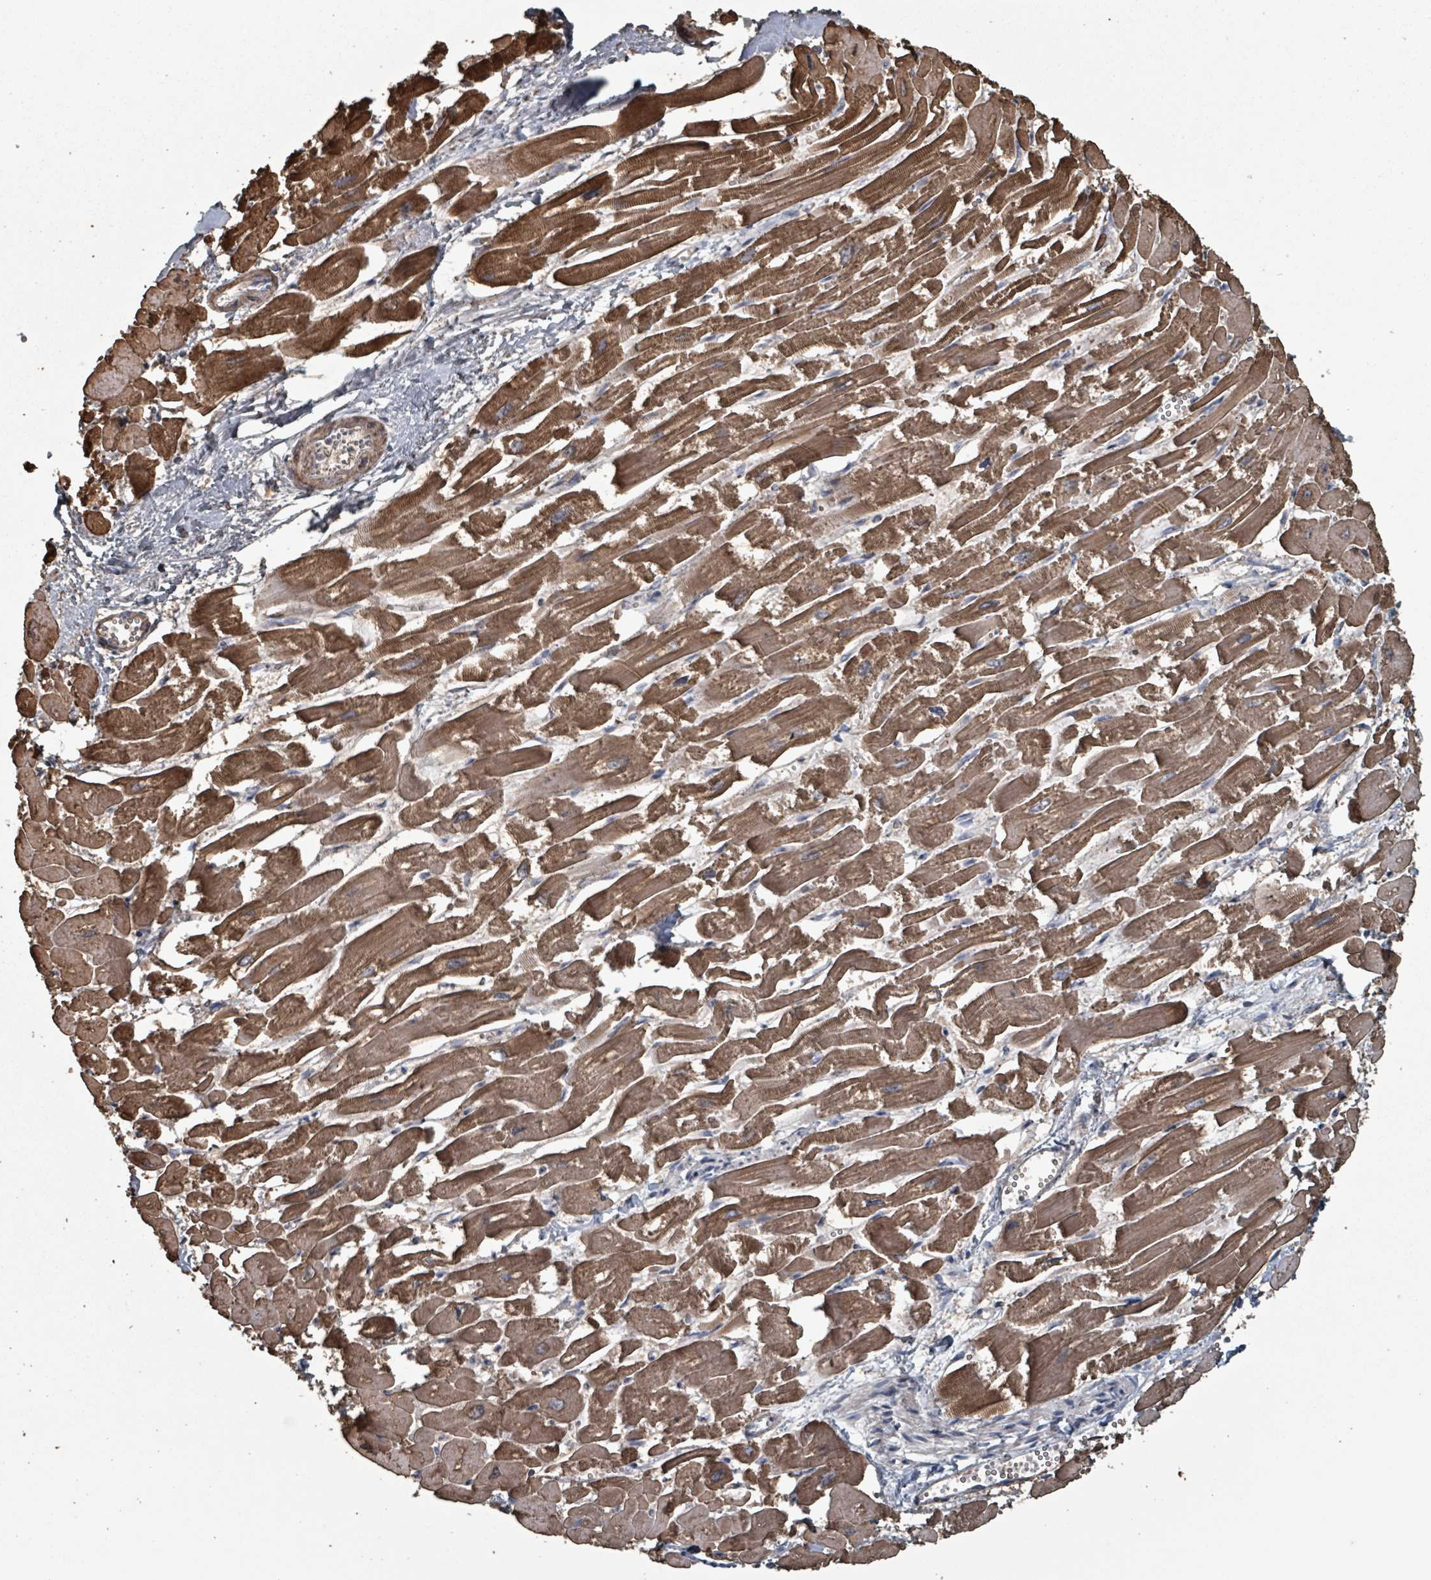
{"staining": {"intensity": "moderate", "quantity": ">75%", "location": "cytoplasmic/membranous"}, "tissue": "heart muscle", "cell_type": "Cardiomyocytes", "image_type": "normal", "snomed": [{"axis": "morphology", "description": "Normal tissue, NOS"}, {"axis": "topography", "description": "Heart"}], "caption": "Immunohistochemical staining of unremarkable human heart muscle exhibits medium levels of moderate cytoplasmic/membranous staining in about >75% of cardiomyocytes.", "gene": "MRPL4", "patient": {"sex": "male", "age": 54}}